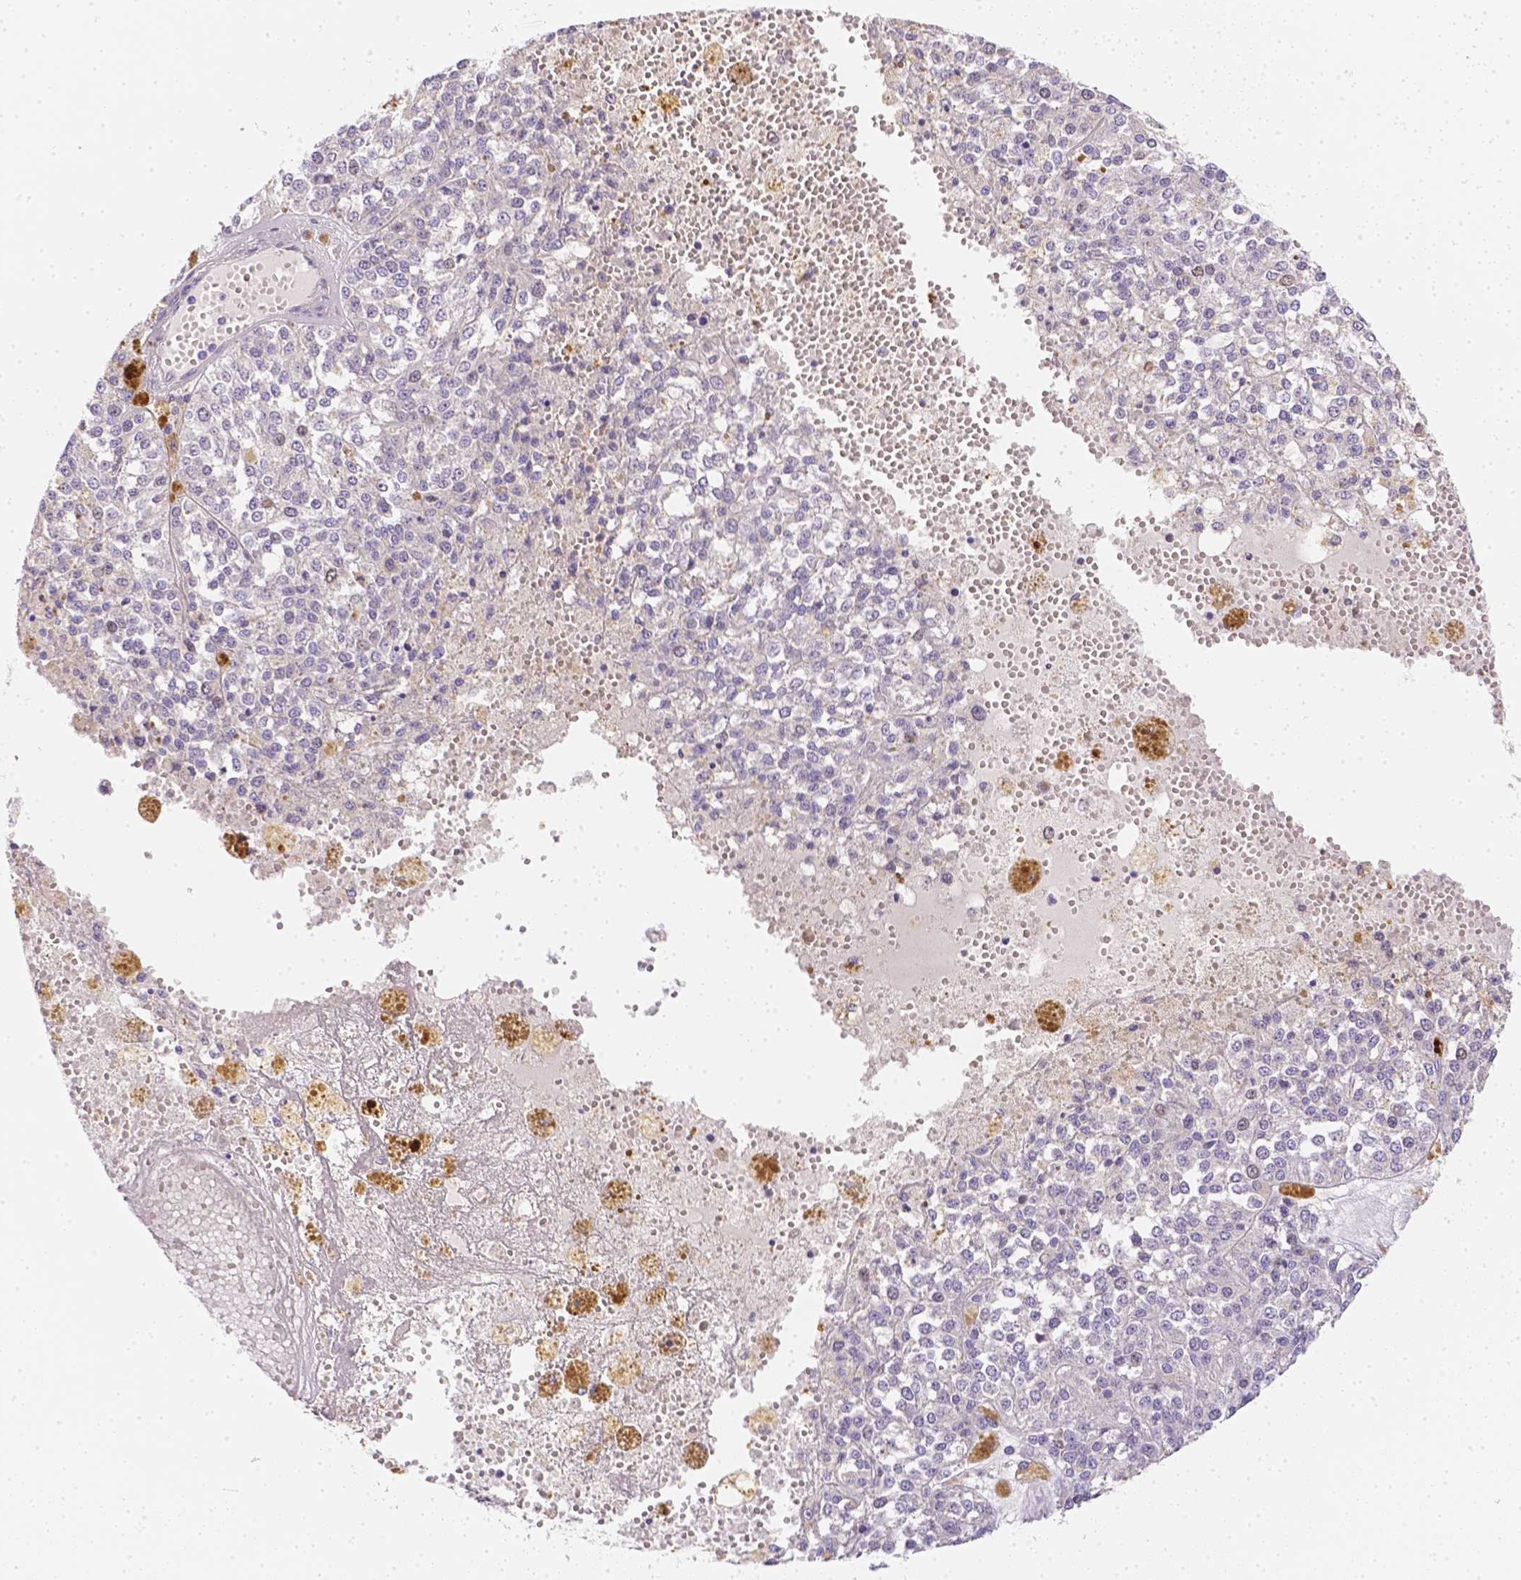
{"staining": {"intensity": "negative", "quantity": "none", "location": "none"}, "tissue": "melanoma", "cell_type": "Tumor cells", "image_type": "cancer", "snomed": [{"axis": "morphology", "description": "Malignant melanoma, Metastatic site"}, {"axis": "topography", "description": "Lymph node"}], "caption": "High magnification brightfield microscopy of melanoma stained with DAB (3,3'-diaminobenzidine) (brown) and counterstained with hematoxylin (blue): tumor cells show no significant positivity.", "gene": "C10orf67", "patient": {"sex": "female", "age": 64}}